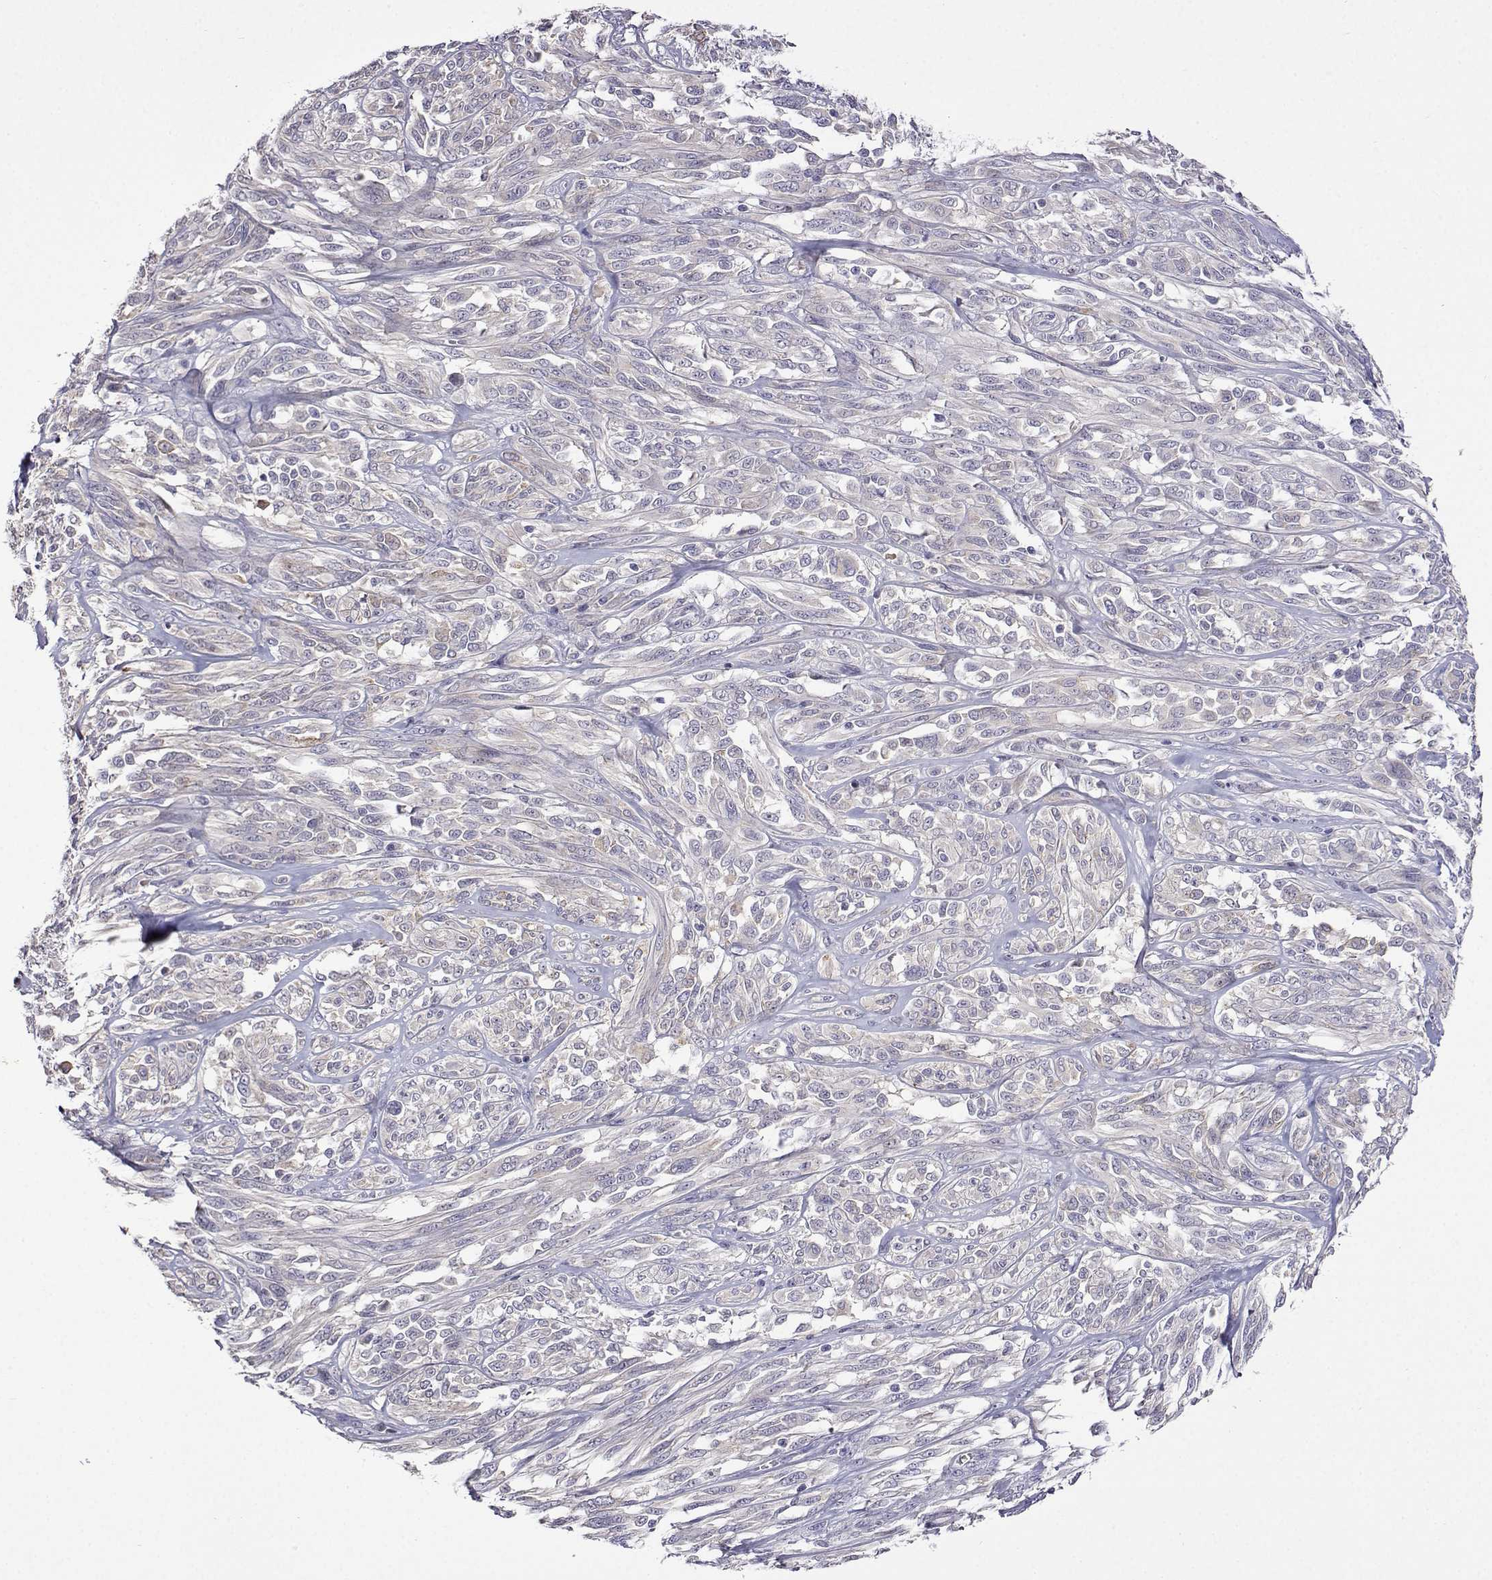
{"staining": {"intensity": "negative", "quantity": "none", "location": "none"}, "tissue": "melanoma", "cell_type": "Tumor cells", "image_type": "cancer", "snomed": [{"axis": "morphology", "description": "Malignant melanoma, NOS"}, {"axis": "topography", "description": "Skin"}], "caption": "Immunohistochemical staining of human melanoma exhibits no significant positivity in tumor cells.", "gene": "SULT2A1", "patient": {"sex": "female", "age": 91}}